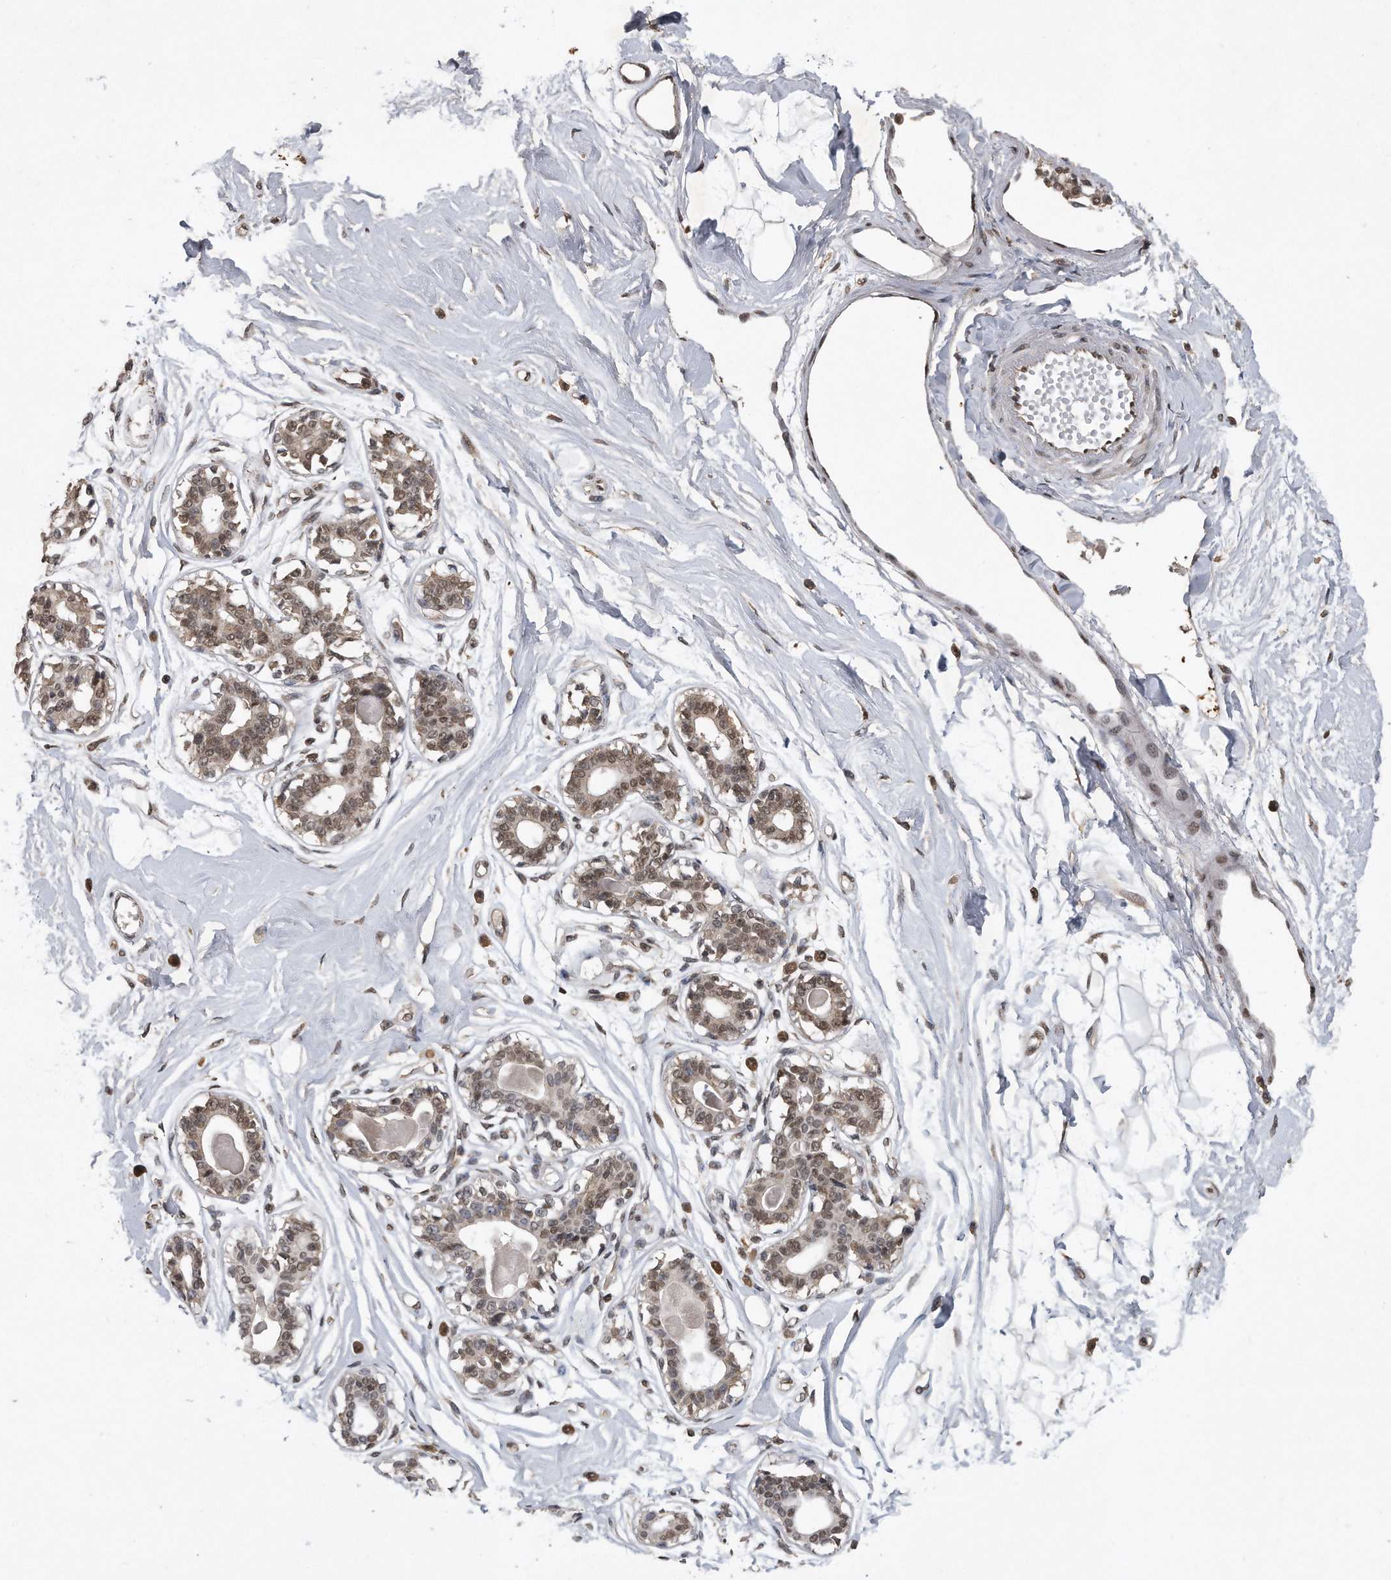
{"staining": {"intensity": "moderate", "quantity": "<25%", "location": "nuclear"}, "tissue": "breast", "cell_type": "Adipocytes", "image_type": "normal", "snomed": [{"axis": "morphology", "description": "Normal tissue, NOS"}, {"axis": "topography", "description": "Breast"}], "caption": "The histopathology image demonstrates immunohistochemical staining of normal breast. There is moderate nuclear expression is present in approximately <25% of adipocytes. (brown staining indicates protein expression, while blue staining denotes nuclei).", "gene": "CRYZL1", "patient": {"sex": "female", "age": 45}}